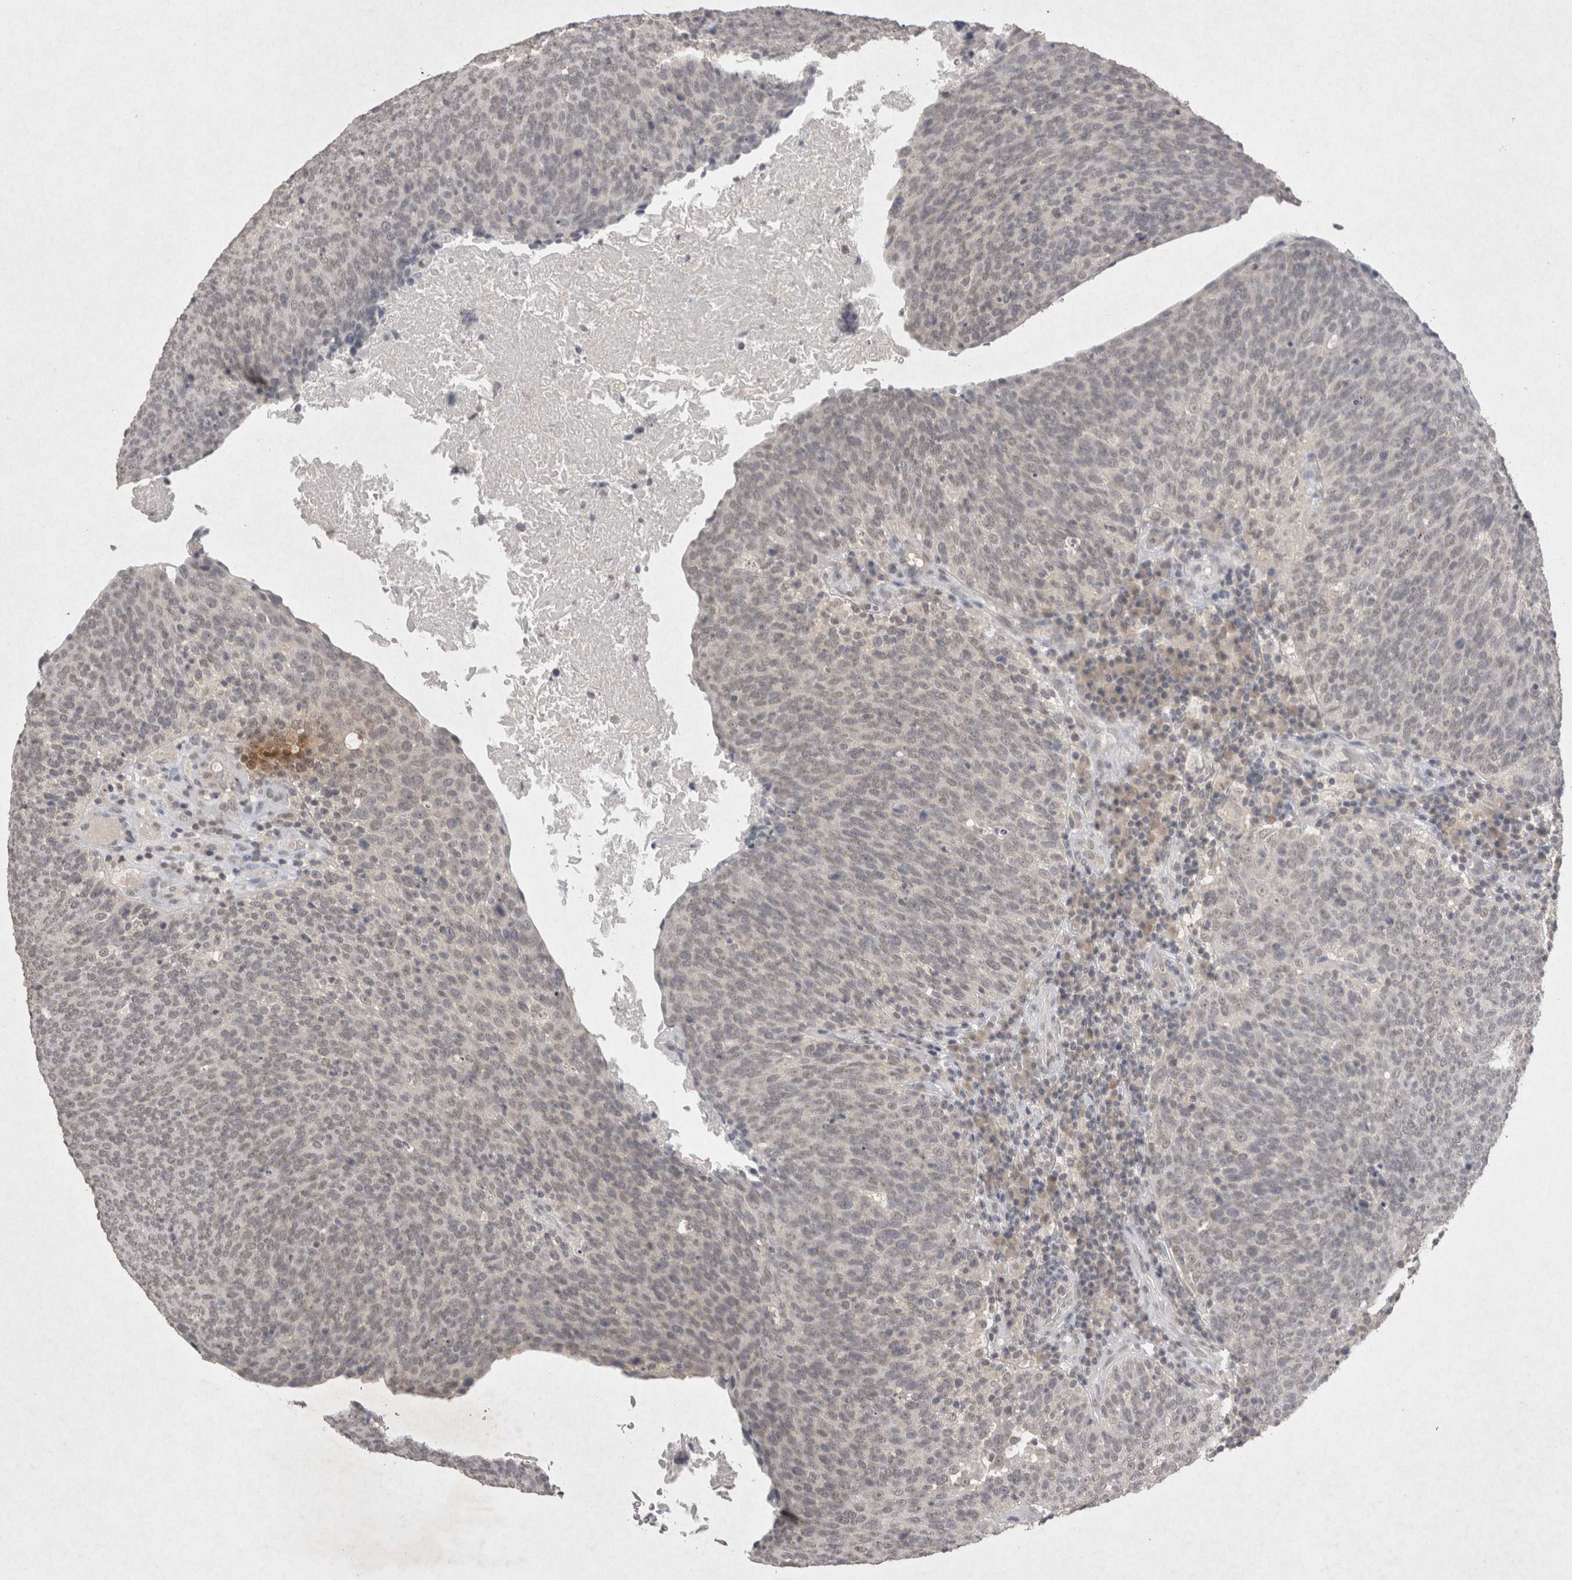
{"staining": {"intensity": "negative", "quantity": "none", "location": "none"}, "tissue": "head and neck cancer", "cell_type": "Tumor cells", "image_type": "cancer", "snomed": [{"axis": "morphology", "description": "Squamous cell carcinoma, NOS"}, {"axis": "morphology", "description": "Squamous cell carcinoma, metastatic, NOS"}, {"axis": "topography", "description": "Lymph node"}, {"axis": "topography", "description": "Head-Neck"}], "caption": "The histopathology image reveals no significant positivity in tumor cells of head and neck squamous cell carcinoma. (DAB IHC visualized using brightfield microscopy, high magnification).", "gene": "LYVE1", "patient": {"sex": "male", "age": 62}}